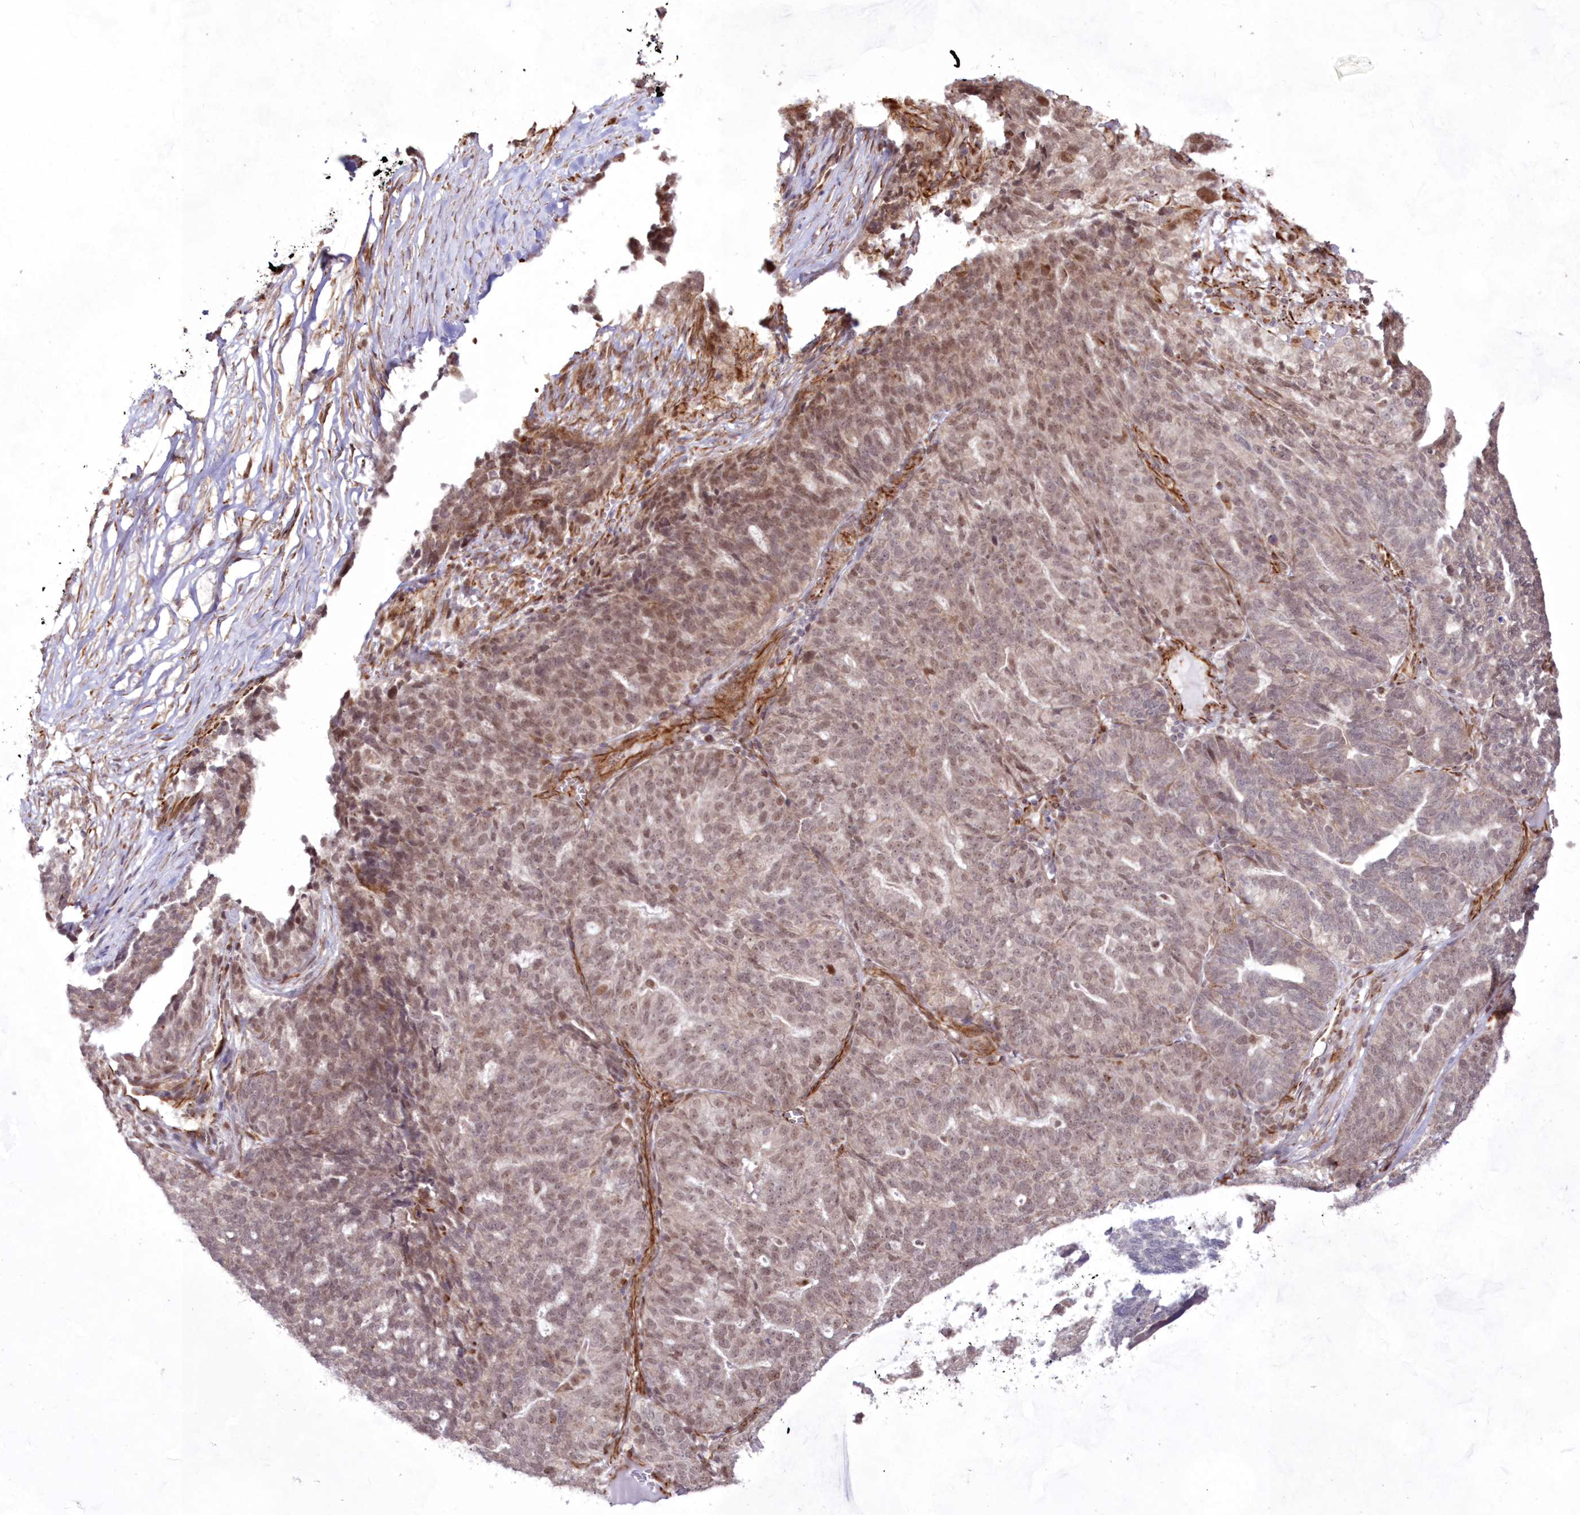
{"staining": {"intensity": "weak", "quantity": "25%-75%", "location": "nuclear"}, "tissue": "ovarian cancer", "cell_type": "Tumor cells", "image_type": "cancer", "snomed": [{"axis": "morphology", "description": "Cystadenocarcinoma, serous, NOS"}, {"axis": "topography", "description": "Ovary"}], "caption": "IHC image of neoplastic tissue: ovarian serous cystadenocarcinoma stained using IHC displays low levels of weak protein expression localized specifically in the nuclear of tumor cells, appearing as a nuclear brown color.", "gene": "SNIP1", "patient": {"sex": "female", "age": 59}}